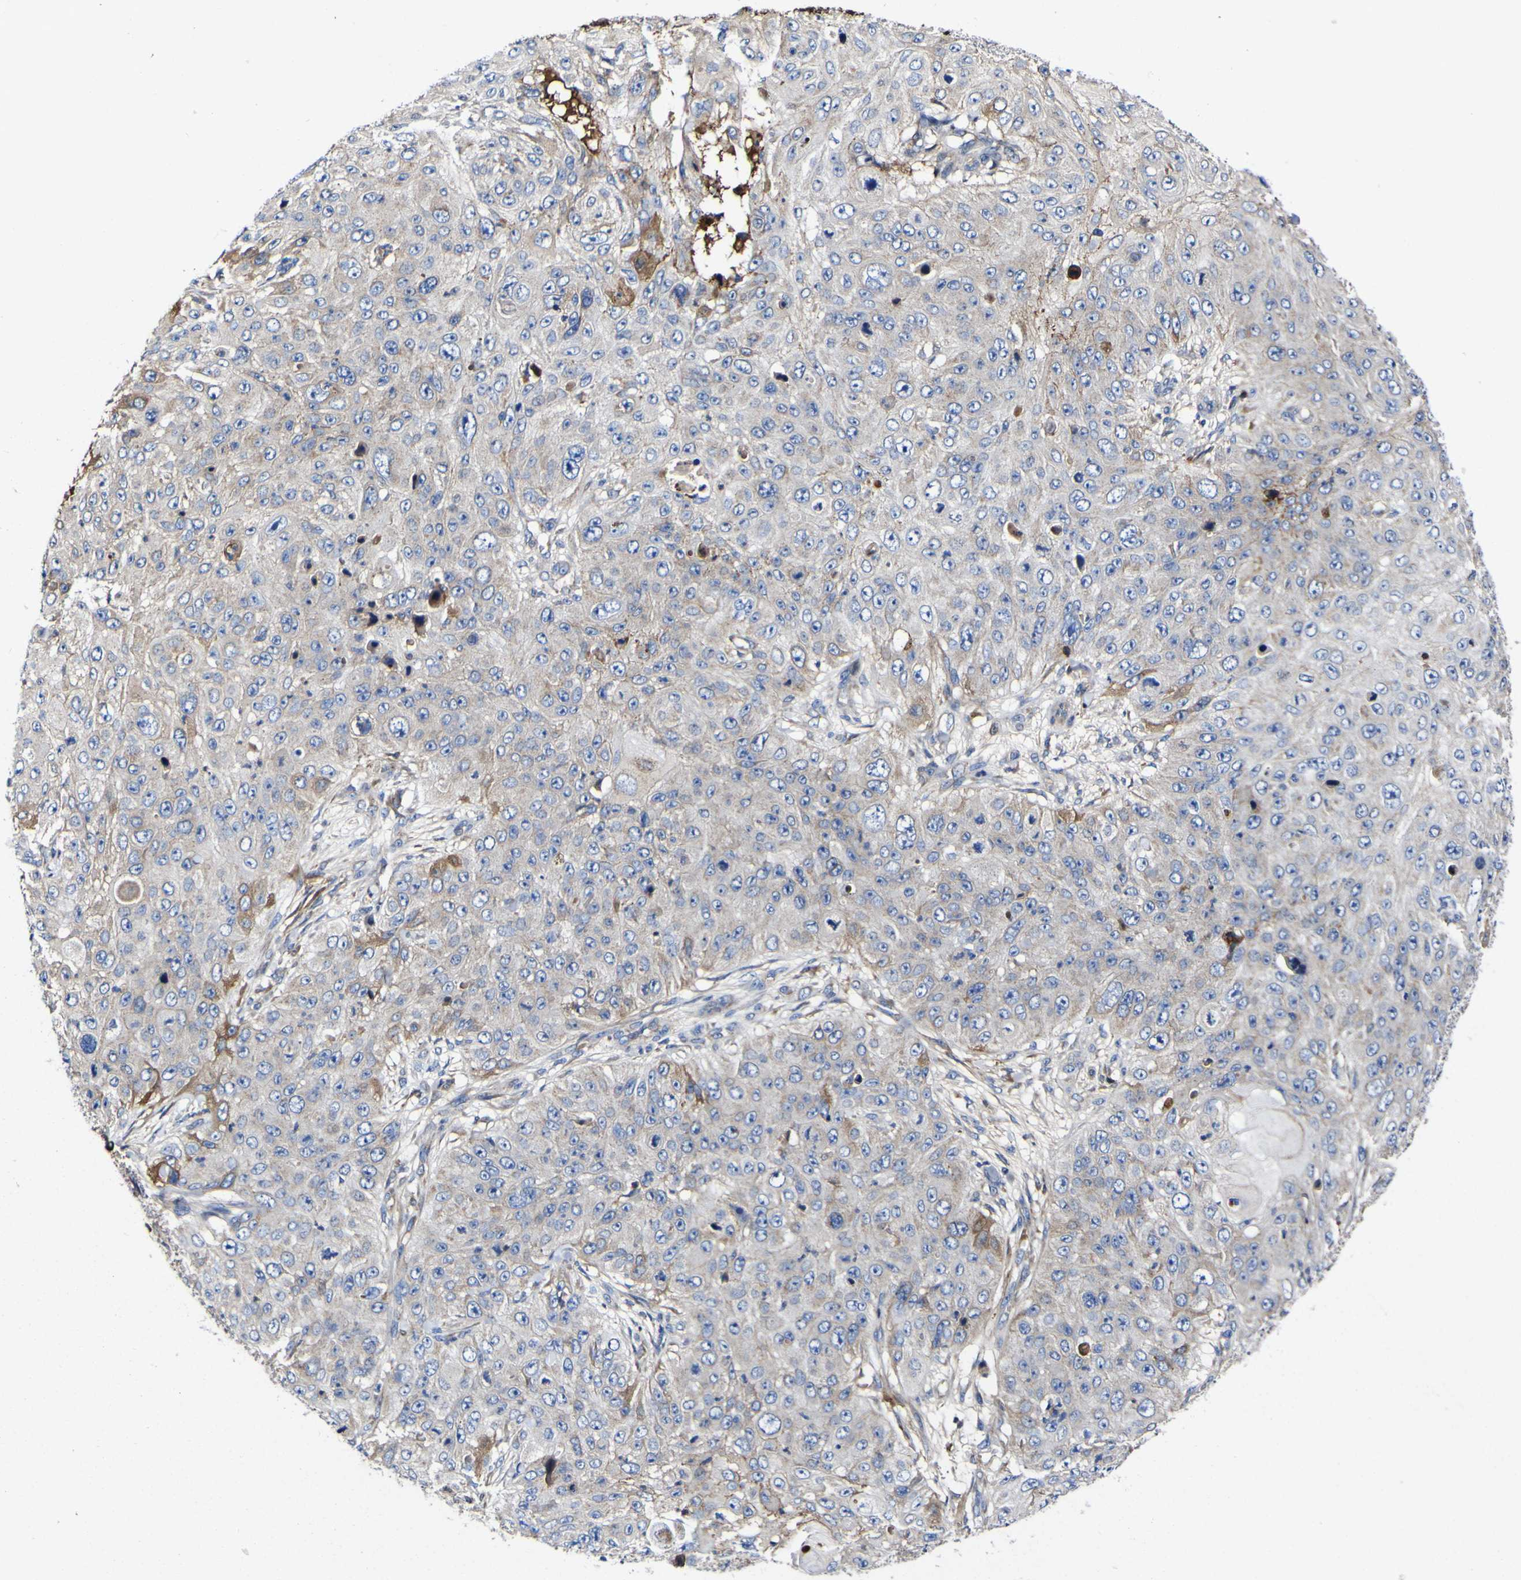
{"staining": {"intensity": "moderate", "quantity": "<25%", "location": "cytoplasmic/membranous"}, "tissue": "skin cancer", "cell_type": "Tumor cells", "image_type": "cancer", "snomed": [{"axis": "morphology", "description": "Squamous cell carcinoma, NOS"}, {"axis": "topography", "description": "Skin"}], "caption": "This is an image of IHC staining of skin squamous cell carcinoma, which shows moderate positivity in the cytoplasmic/membranous of tumor cells.", "gene": "CCDC90B", "patient": {"sex": "female", "age": 80}}